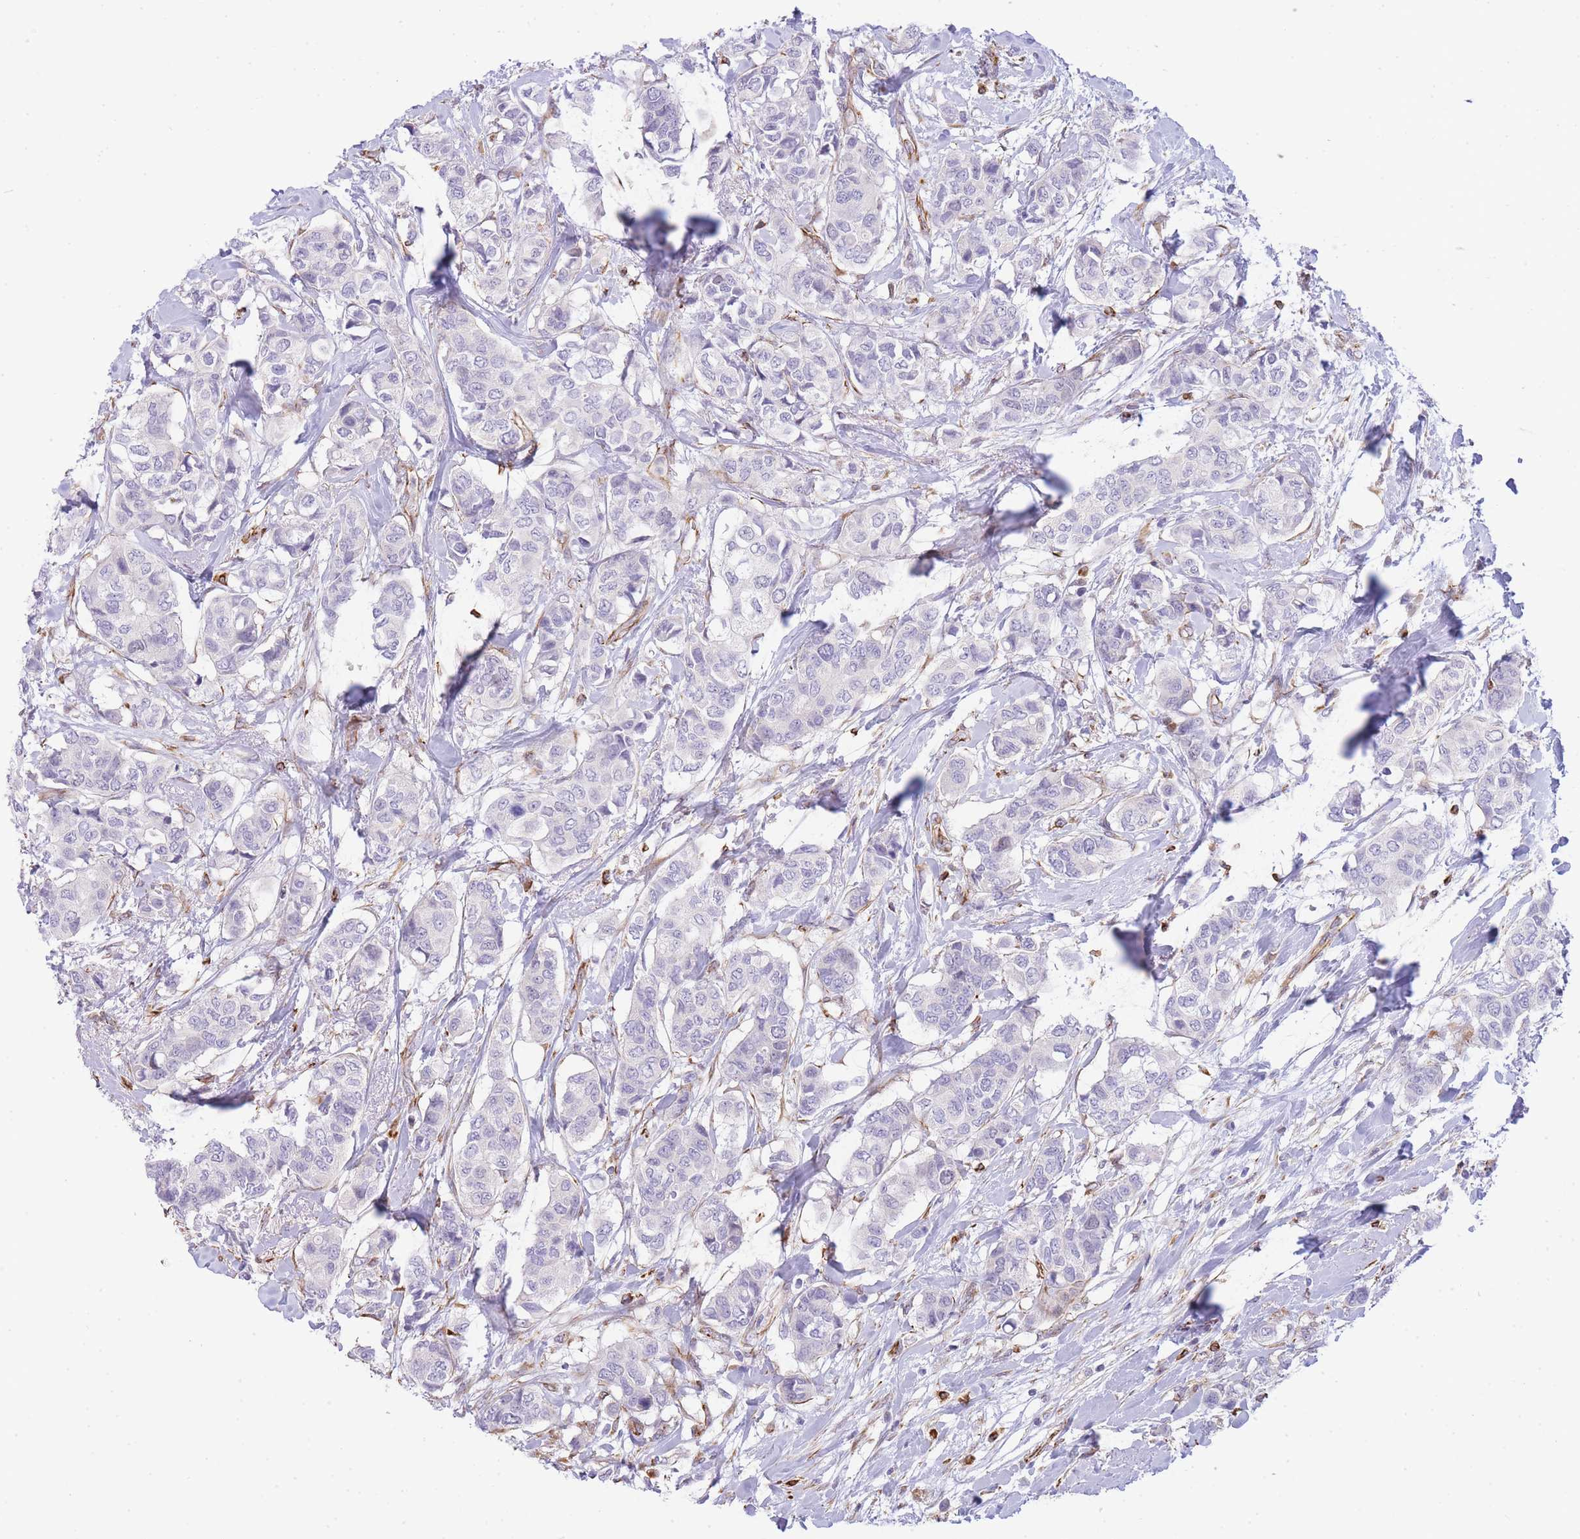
{"staining": {"intensity": "negative", "quantity": "none", "location": "none"}, "tissue": "breast cancer", "cell_type": "Tumor cells", "image_type": "cancer", "snomed": [{"axis": "morphology", "description": "Lobular carcinoma"}, {"axis": "topography", "description": "Breast"}], "caption": "Immunohistochemistry (IHC) of breast cancer shows no expression in tumor cells.", "gene": "ECPAS", "patient": {"sex": "female", "age": 51}}